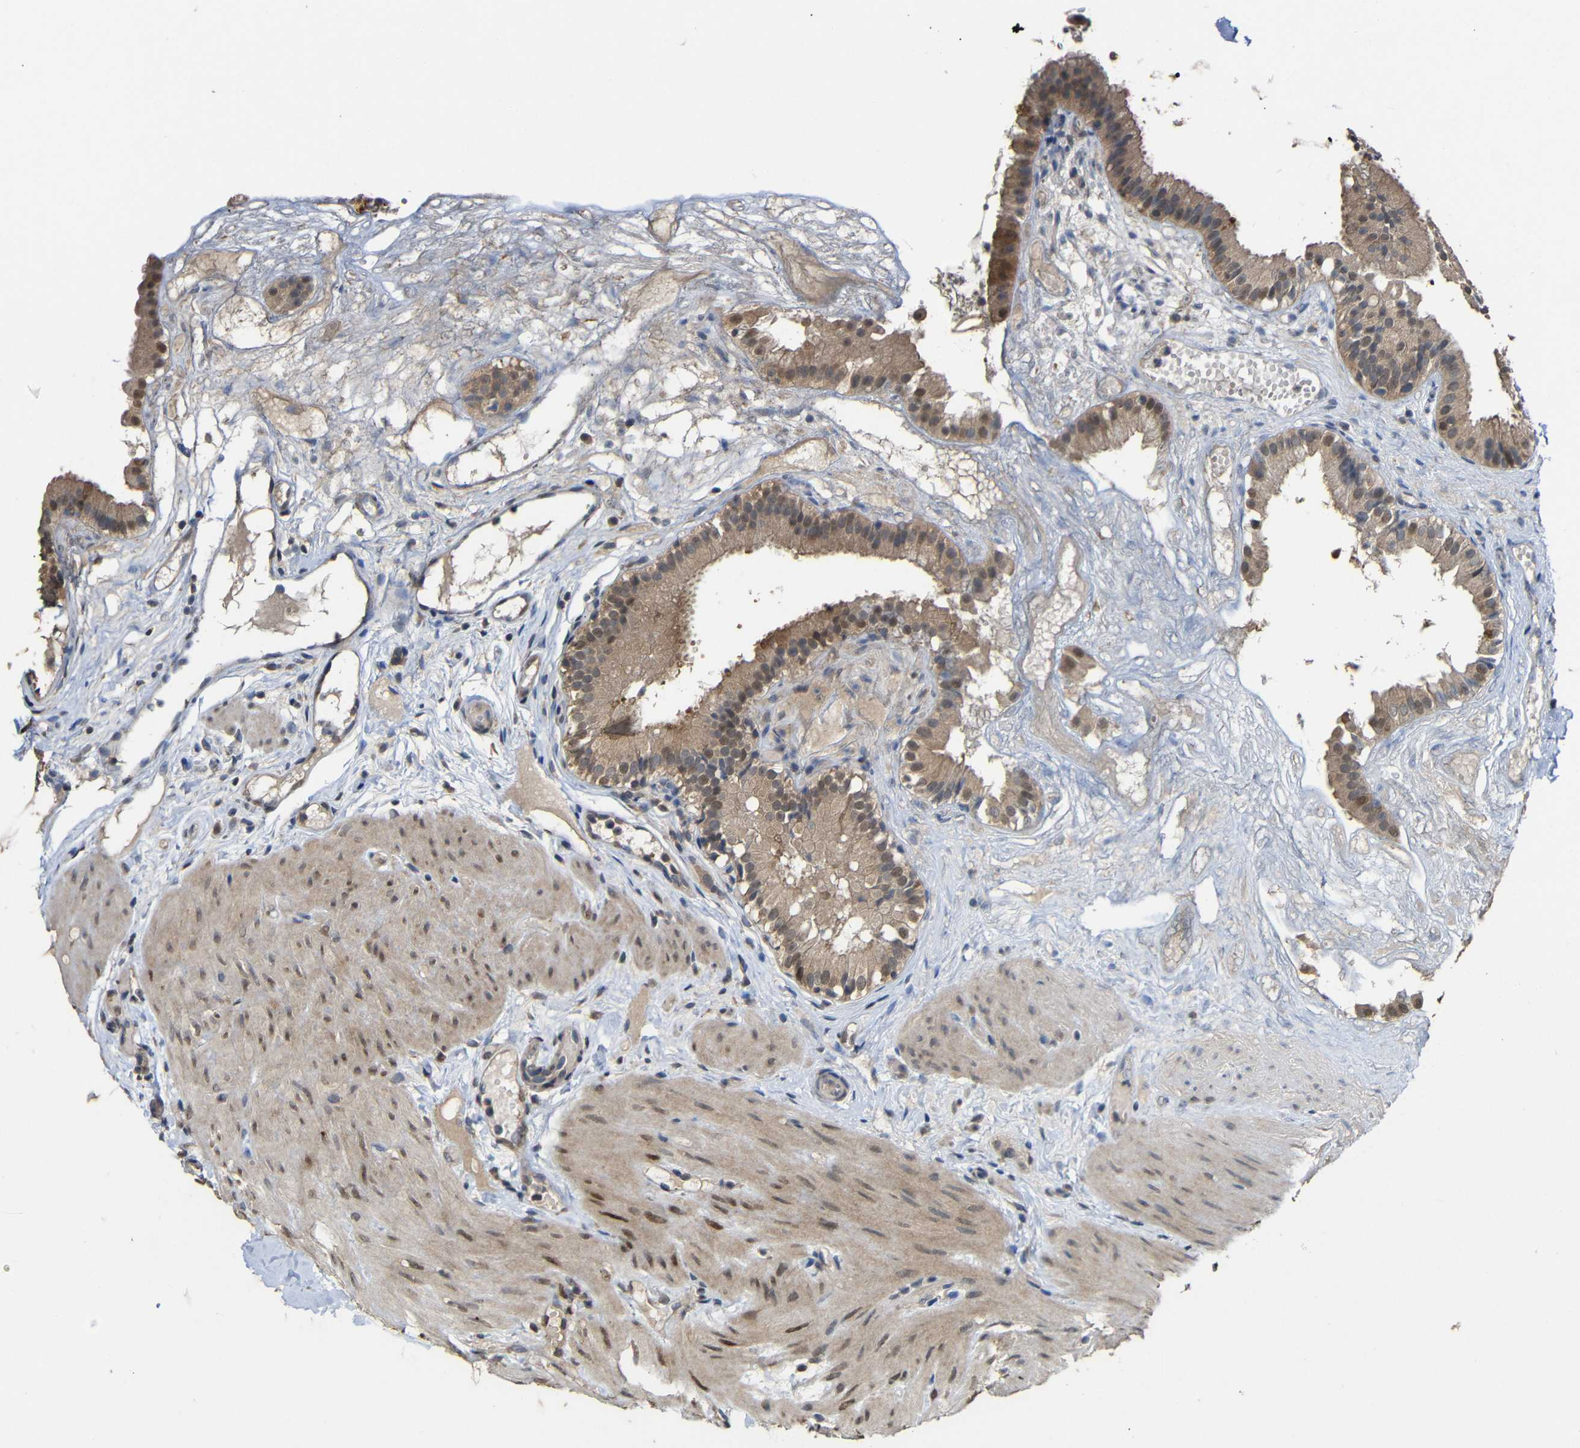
{"staining": {"intensity": "moderate", "quantity": ">75%", "location": "cytoplasmic/membranous,nuclear"}, "tissue": "gallbladder", "cell_type": "Glandular cells", "image_type": "normal", "snomed": [{"axis": "morphology", "description": "Normal tissue, NOS"}, {"axis": "topography", "description": "Gallbladder"}], "caption": "Immunohistochemistry (DAB (3,3'-diaminobenzidine)) staining of benign human gallbladder demonstrates moderate cytoplasmic/membranous,nuclear protein positivity in approximately >75% of glandular cells. (IHC, brightfield microscopy, high magnification).", "gene": "ATG12", "patient": {"sex": "female", "age": 26}}